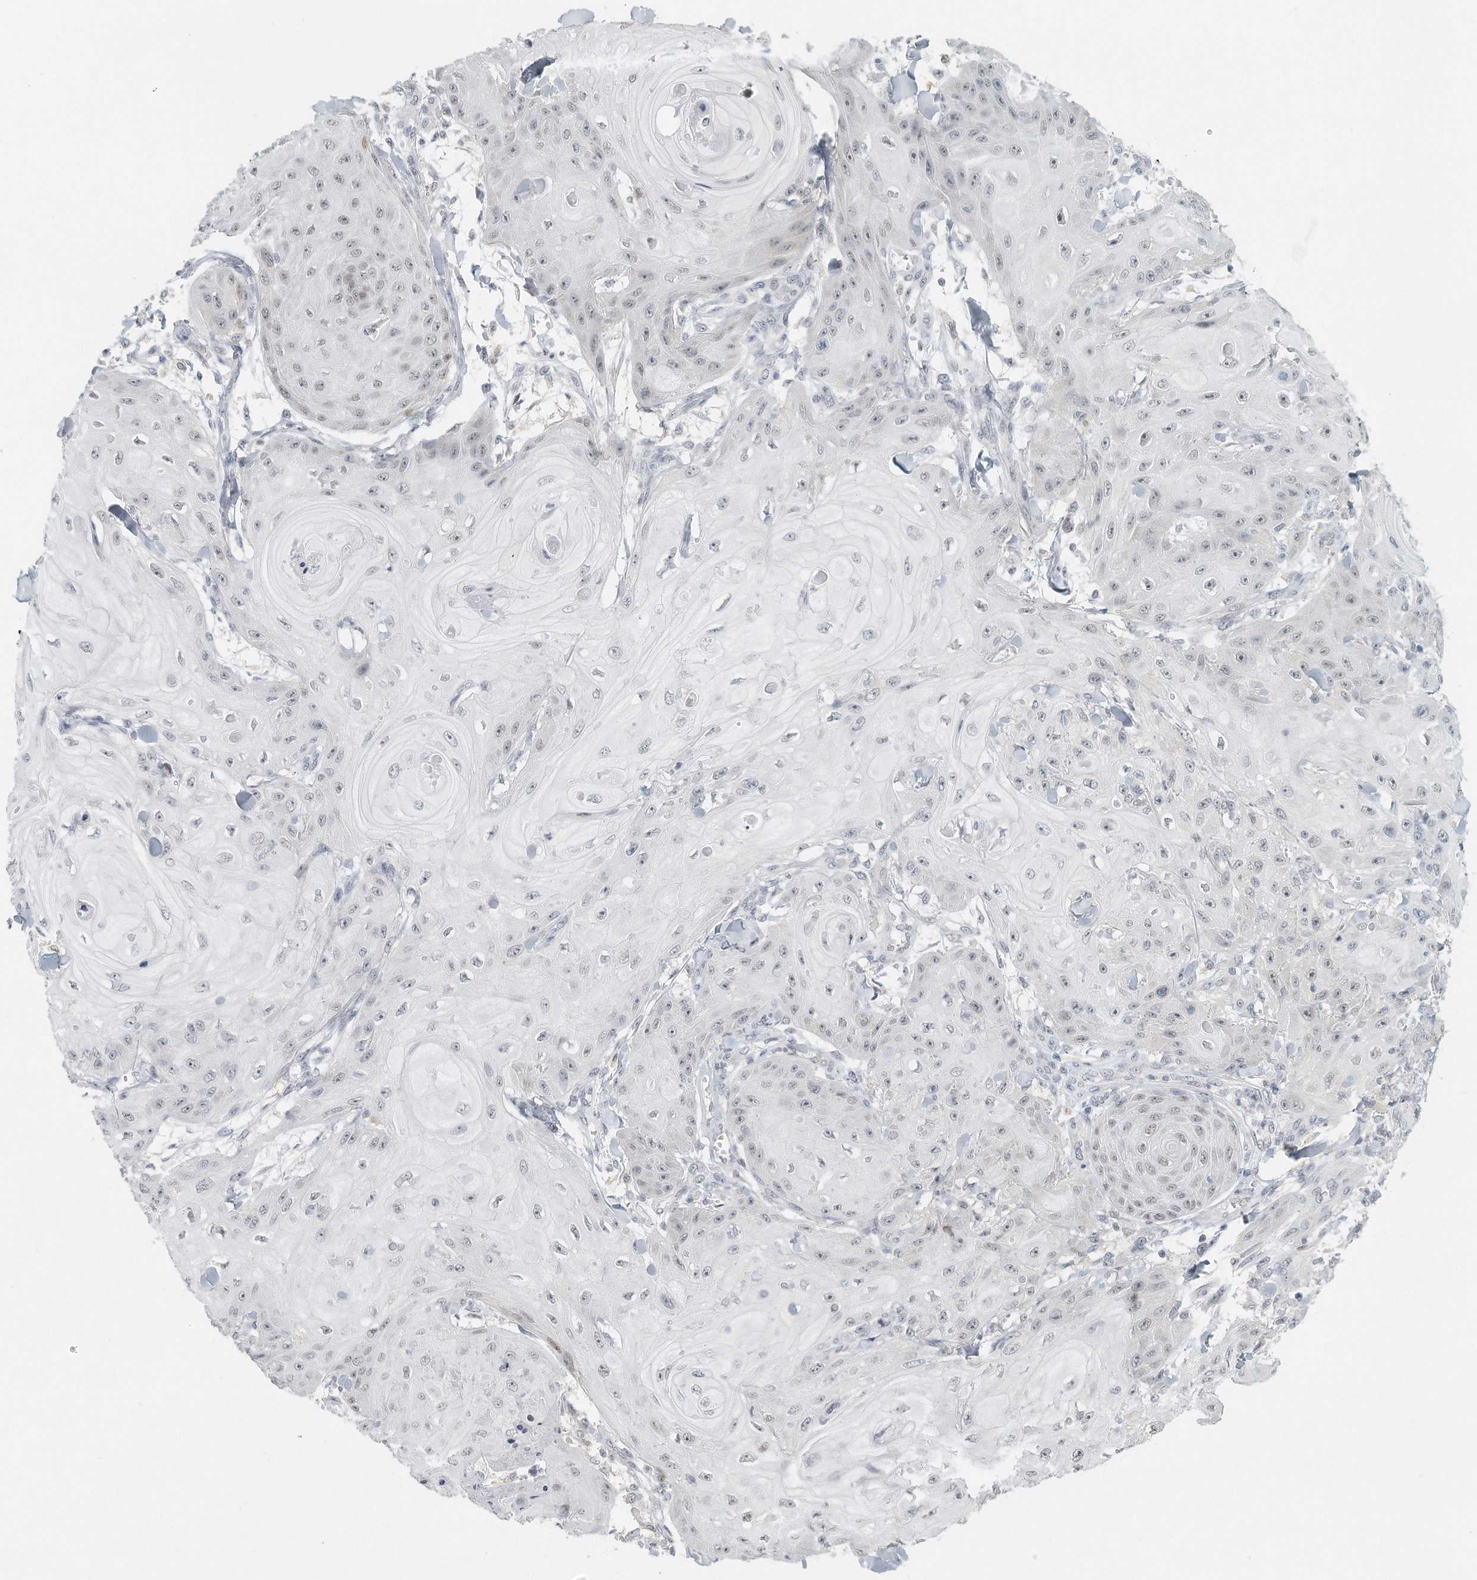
{"staining": {"intensity": "negative", "quantity": "none", "location": "none"}, "tissue": "skin cancer", "cell_type": "Tumor cells", "image_type": "cancer", "snomed": [{"axis": "morphology", "description": "Squamous cell carcinoma, NOS"}, {"axis": "topography", "description": "Skin"}], "caption": "IHC photomicrograph of human skin cancer stained for a protein (brown), which exhibits no expression in tumor cells.", "gene": "DDX43", "patient": {"sex": "male", "age": 74}}